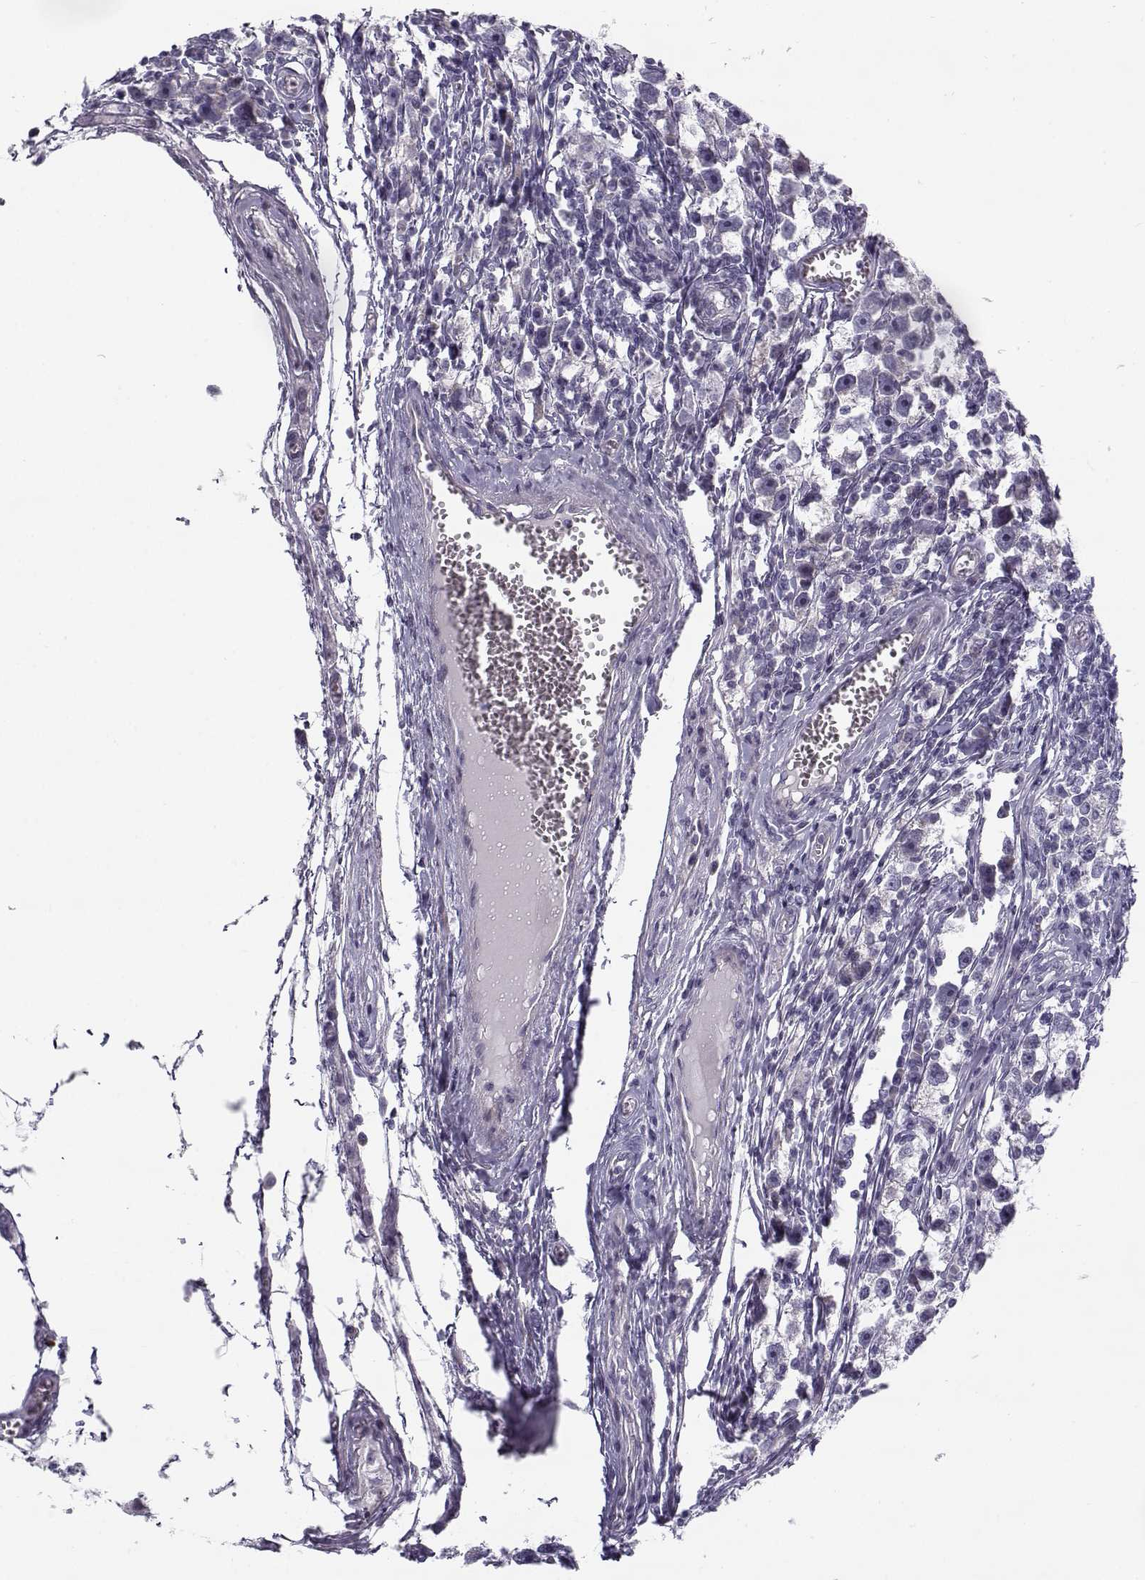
{"staining": {"intensity": "negative", "quantity": "none", "location": "none"}, "tissue": "testis cancer", "cell_type": "Tumor cells", "image_type": "cancer", "snomed": [{"axis": "morphology", "description": "Seminoma, NOS"}, {"axis": "topography", "description": "Testis"}], "caption": "Immunohistochemical staining of seminoma (testis) demonstrates no significant expression in tumor cells.", "gene": "CREB3L3", "patient": {"sex": "male", "age": 30}}